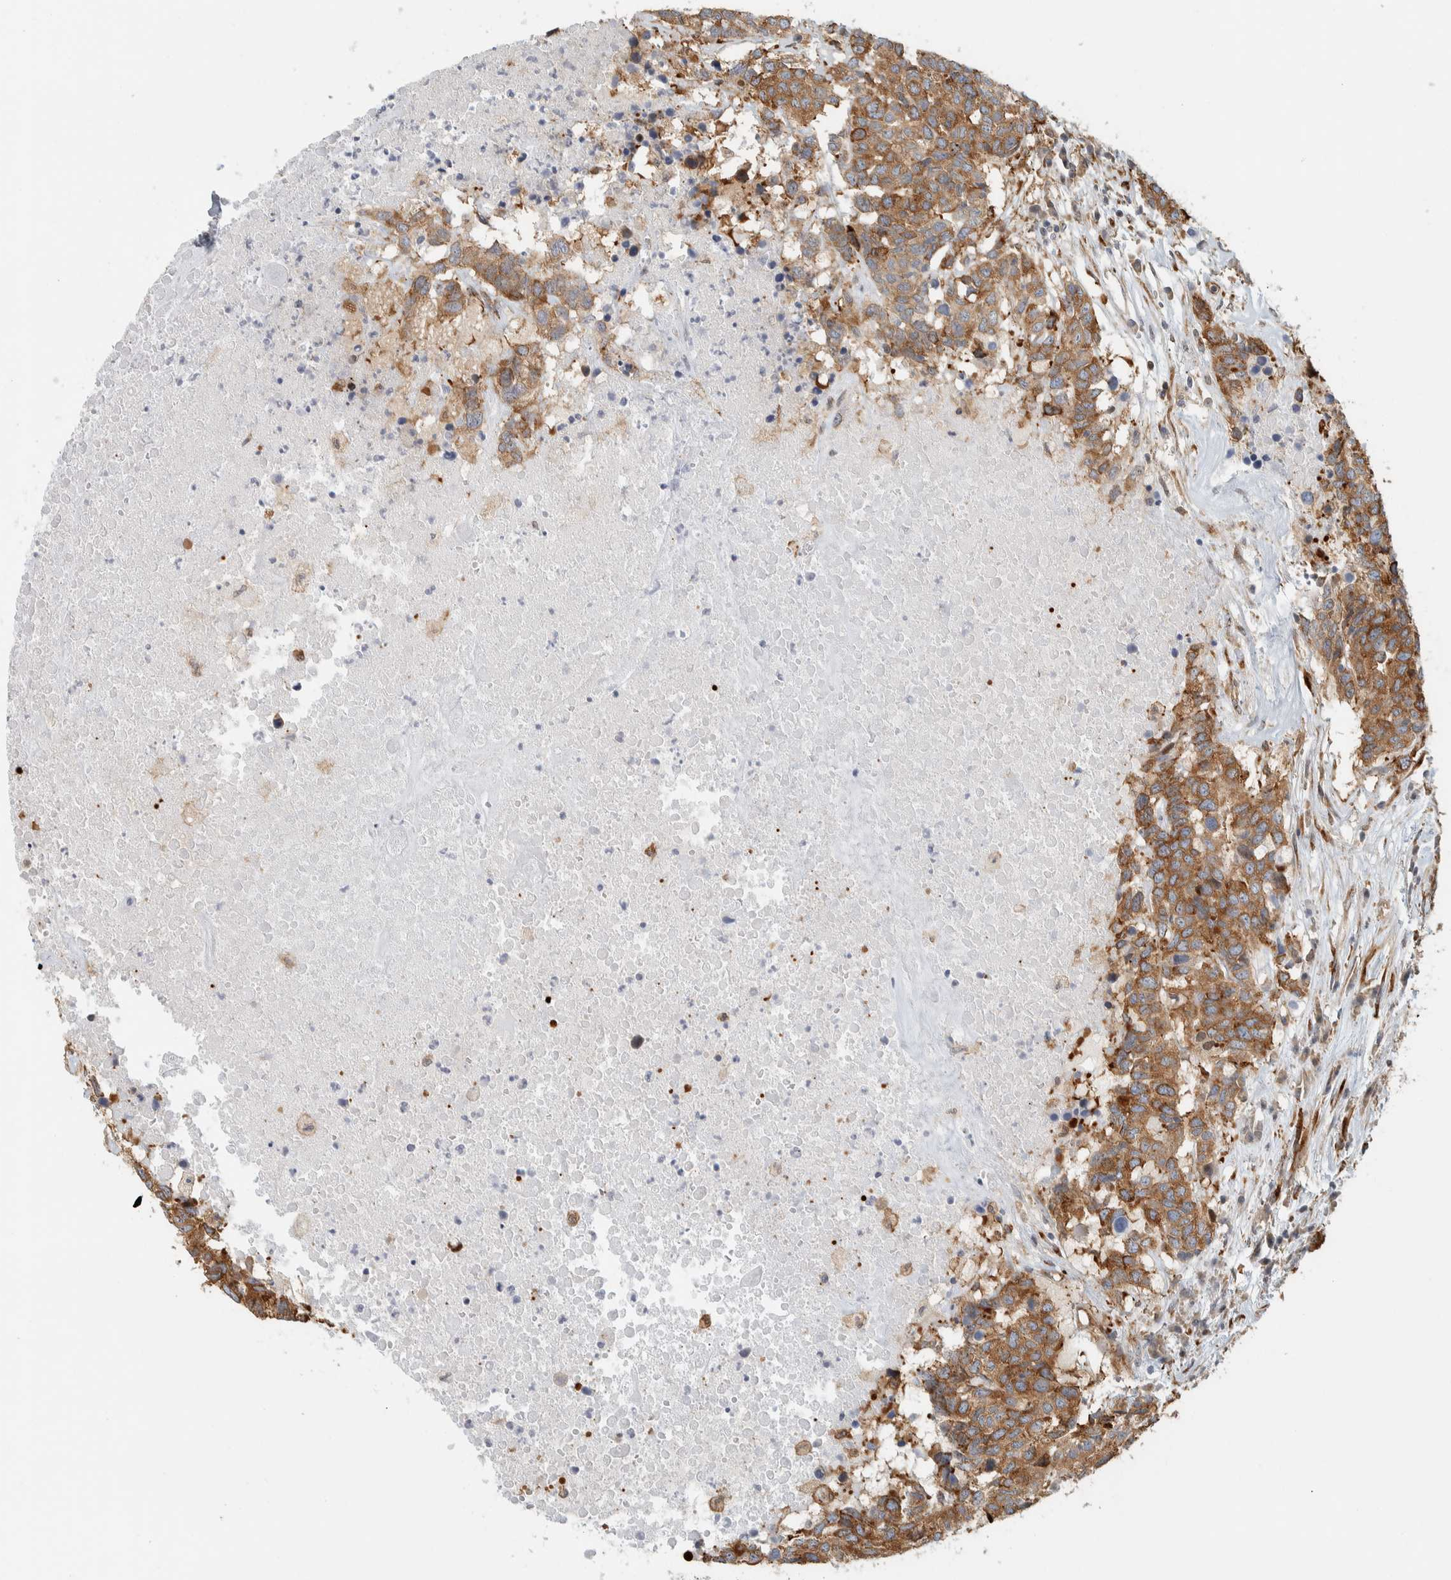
{"staining": {"intensity": "moderate", "quantity": ">75%", "location": "cytoplasmic/membranous"}, "tissue": "head and neck cancer", "cell_type": "Tumor cells", "image_type": "cancer", "snomed": [{"axis": "morphology", "description": "Squamous cell carcinoma, NOS"}, {"axis": "topography", "description": "Head-Neck"}], "caption": "Tumor cells exhibit medium levels of moderate cytoplasmic/membranous positivity in approximately >75% of cells in head and neck cancer.", "gene": "LLGL2", "patient": {"sex": "male", "age": 66}}